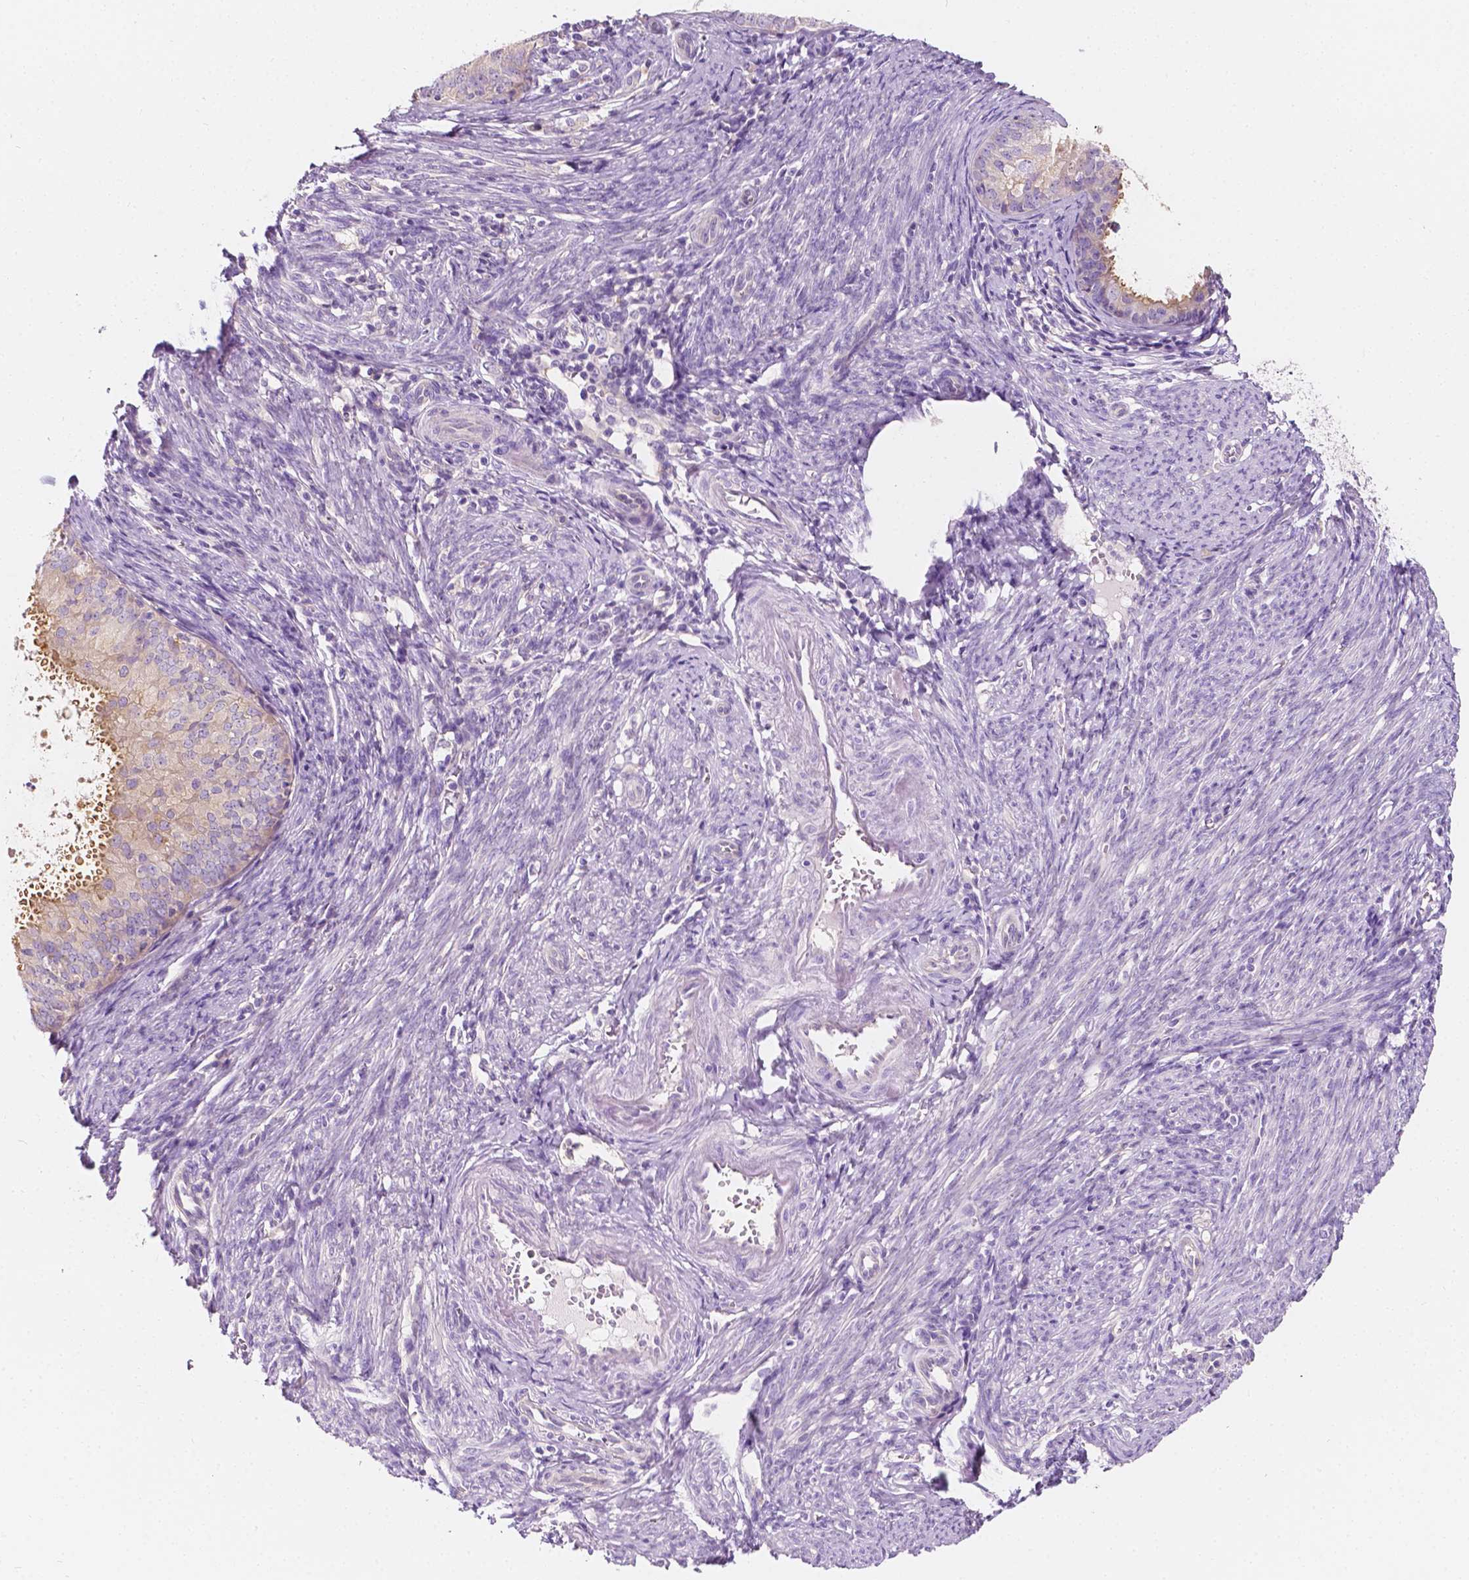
{"staining": {"intensity": "negative", "quantity": "none", "location": "none"}, "tissue": "endometrial cancer", "cell_type": "Tumor cells", "image_type": "cancer", "snomed": [{"axis": "morphology", "description": "Adenocarcinoma, NOS"}, {"axis": "topography", "description": "Endometrium"}], "caption": "DAB immunohistochemical staining of human adenocarcinoma (endometrial) reveals no significant staining in tumor cells.", "gene": "SIRT2", "patient": {"sex": "female", "age": 57}}